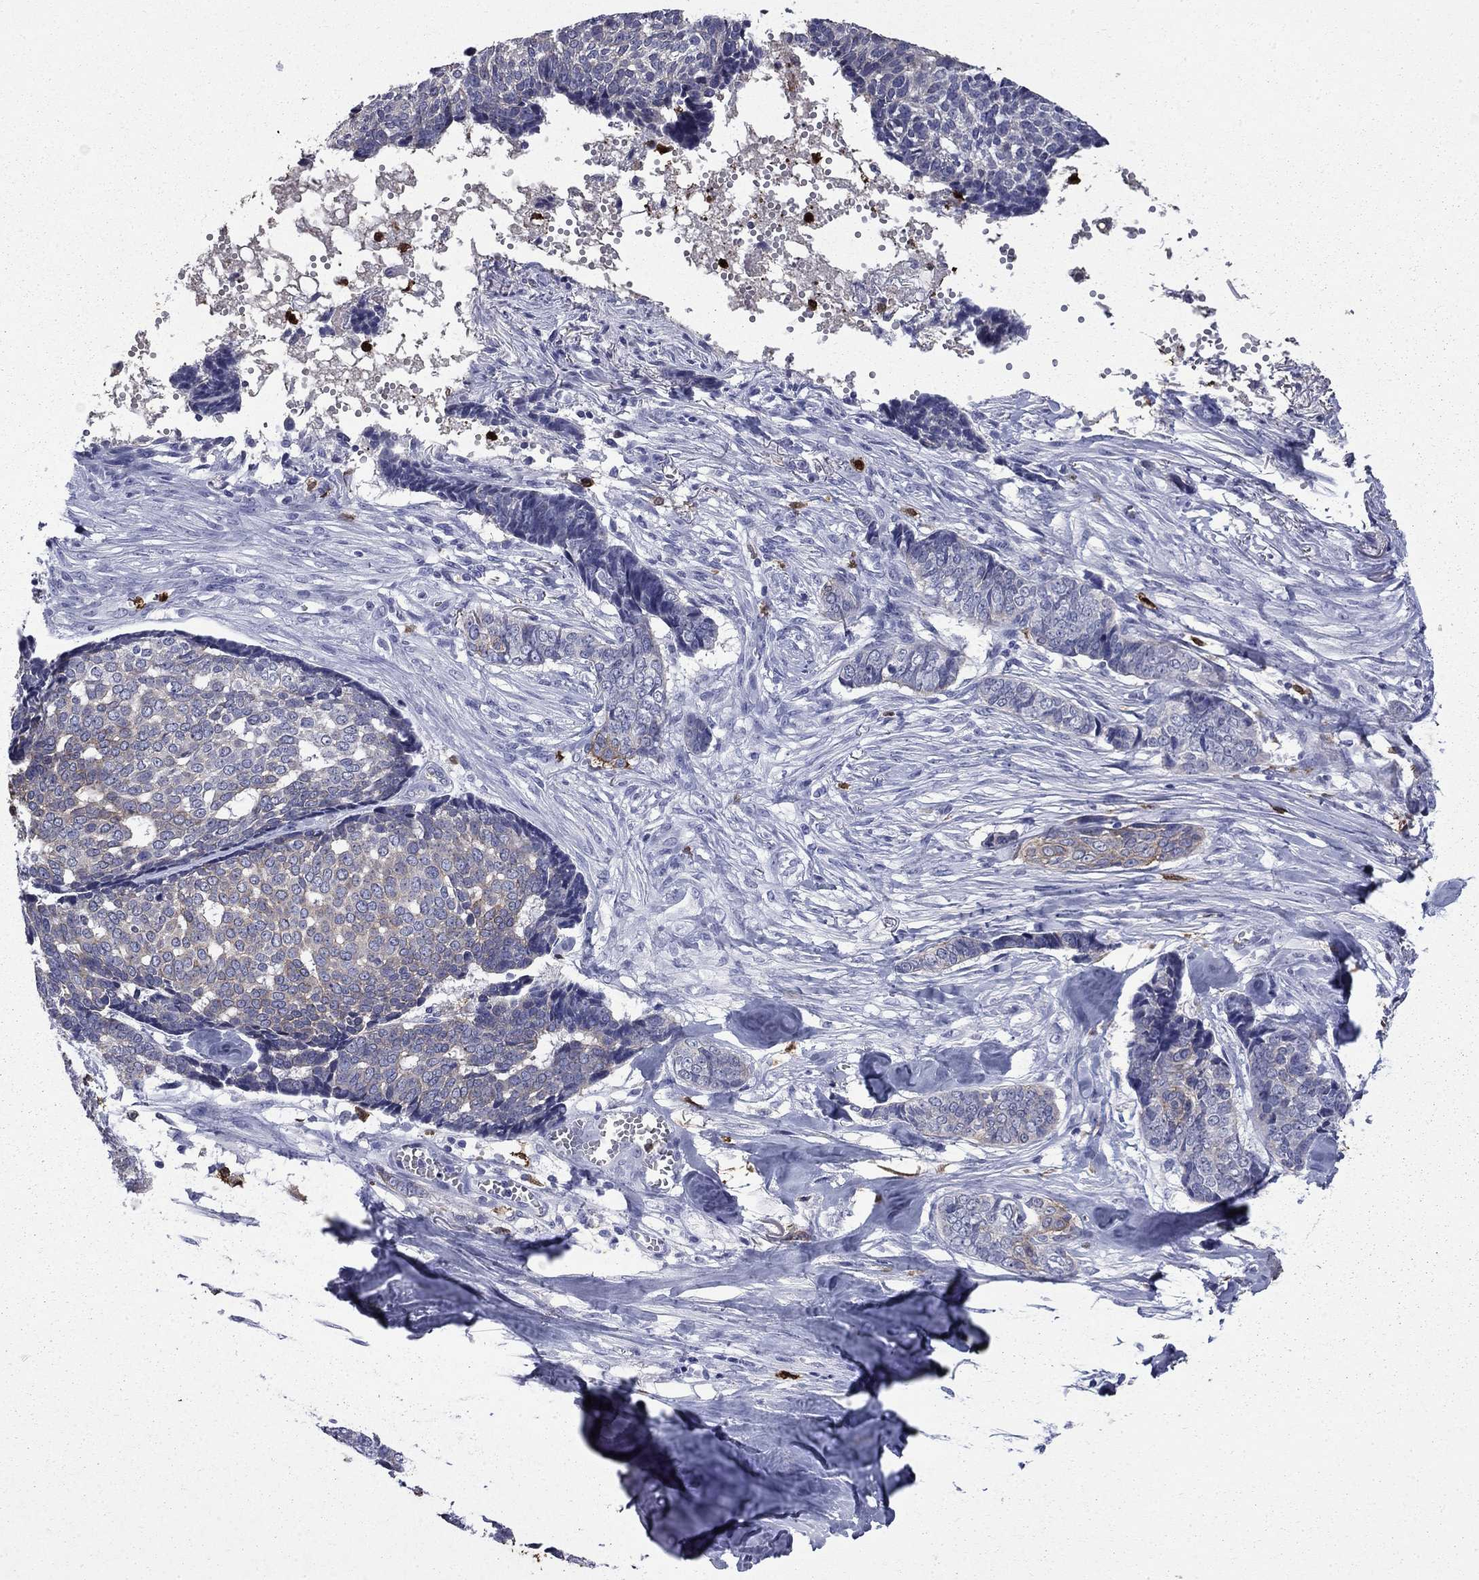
{"staining": {"intensity": "weak", "quantity": "<25%", "location": "cytoplasmic/membranous"}, "tissue": "skin cancer", "cell_type": "Tumor cells", "image_type": "cancer", "snomed": [{"axis": "morphology", "description": "Basal cell carcinoma"}, {"axis": "topography", "description": "Skin"}], "caption": "Immunohistochemistry (IHC) image of skin cancer (basal cell carcinoma) stained for a protein (brown), which reveals no staining in tumor cells.", "gene": "TRIM29", "patient": {"sex": "male", "age": 86}}